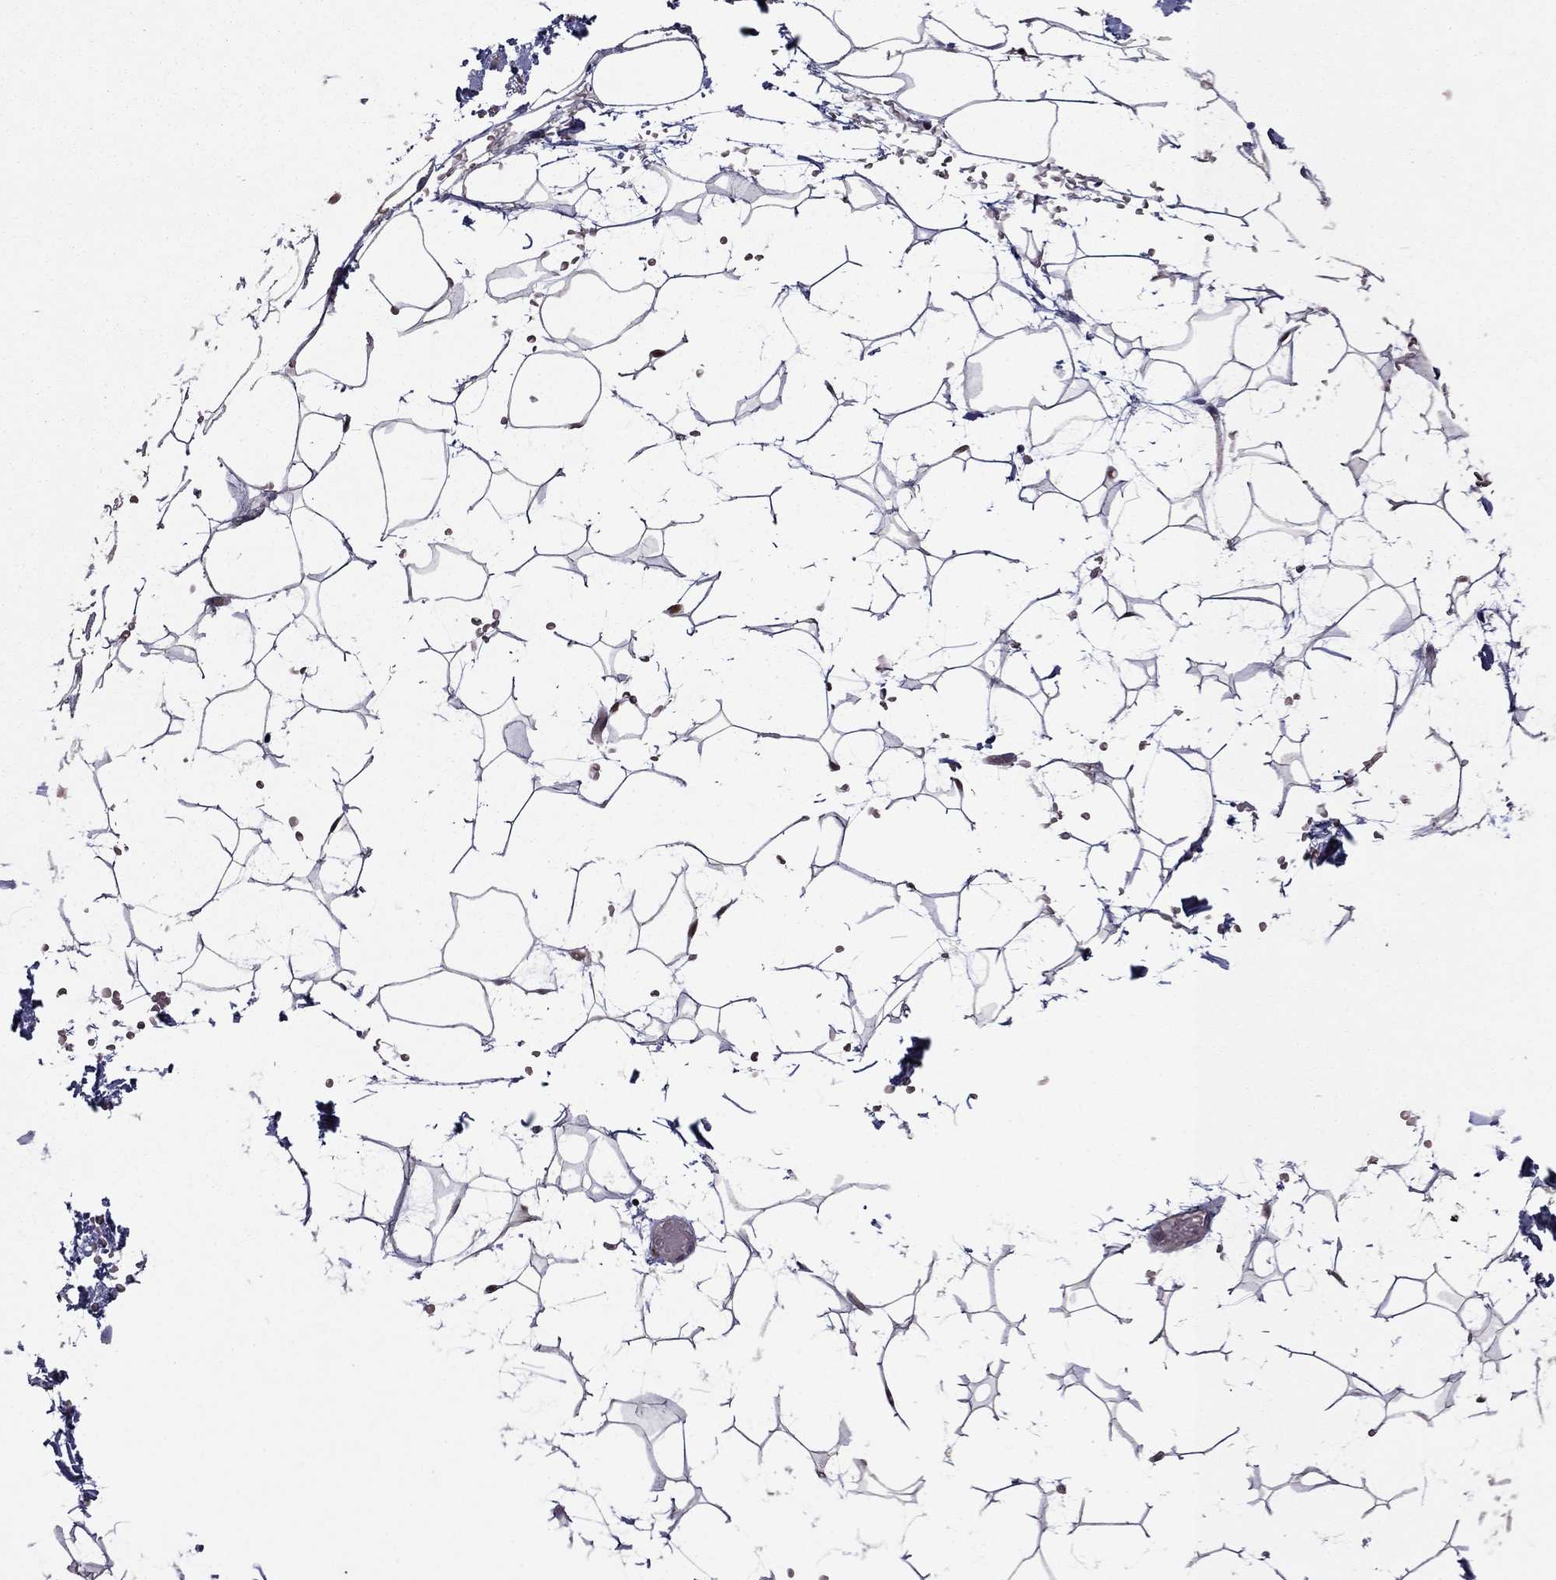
{"staining": {"intensity": "negative", "quantity": "none", "location": "none"}, "tissue": "adipose tissue", "cell_type": "Adipocytes", "image_type": "normal", "snomed": [{"axis": "morphology", "description": "Normal tissue, NOS"}, {"axis": "topography", "description": "Skin"}, {"axis": "topography", "description": "Peripheral nerve tissue"}], "caption": "Immunohistochemical staining of normal adipose tissue shows no significant positivity in adipocytes. Brightfield microscopy of immunohistochemistry stained with DAB (brown) and hematoxylin (blue), captured at high magnification.", "gene": "SURF2", "patient": {"sex": "female", "age": 56}}